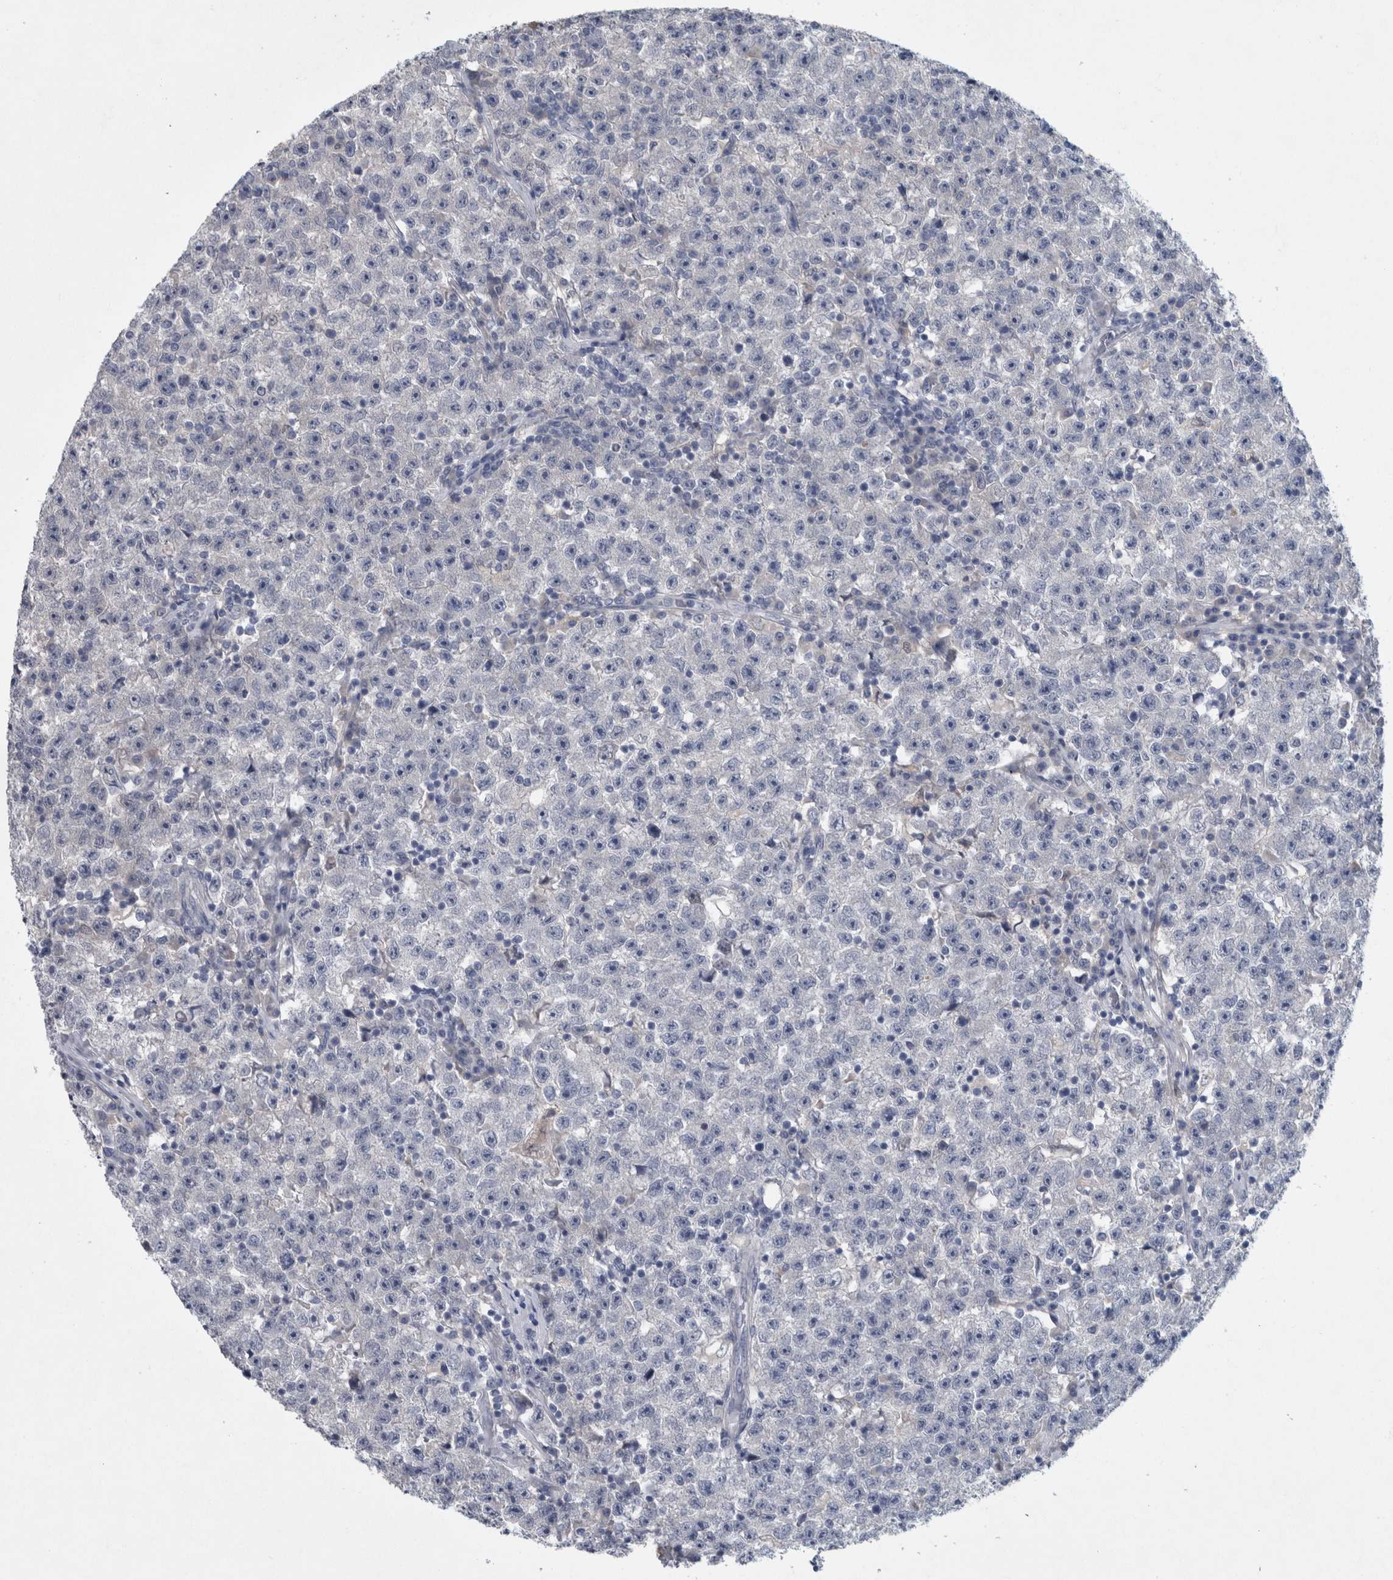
{"staining": {"intensity": "negative", "quantity": "none", "location": "none"}, "tissue": "testis cancer", "cell_type": "Tumor cells", "image_type": "cancer", "snomed": [{"axis": "morphology", "description": "Seminoma, NOS"}, {"axis": "topography", "description": "Testis"}], "caption": "Tumor cells show no significant expression in seminoma (testis). (DAB (3,3'-diaminobenzidine) IHC visualized using brightfield microscopy, high magnification).", "gene": "FAM83H", "patient": {"sex": "male", "age": 22}}